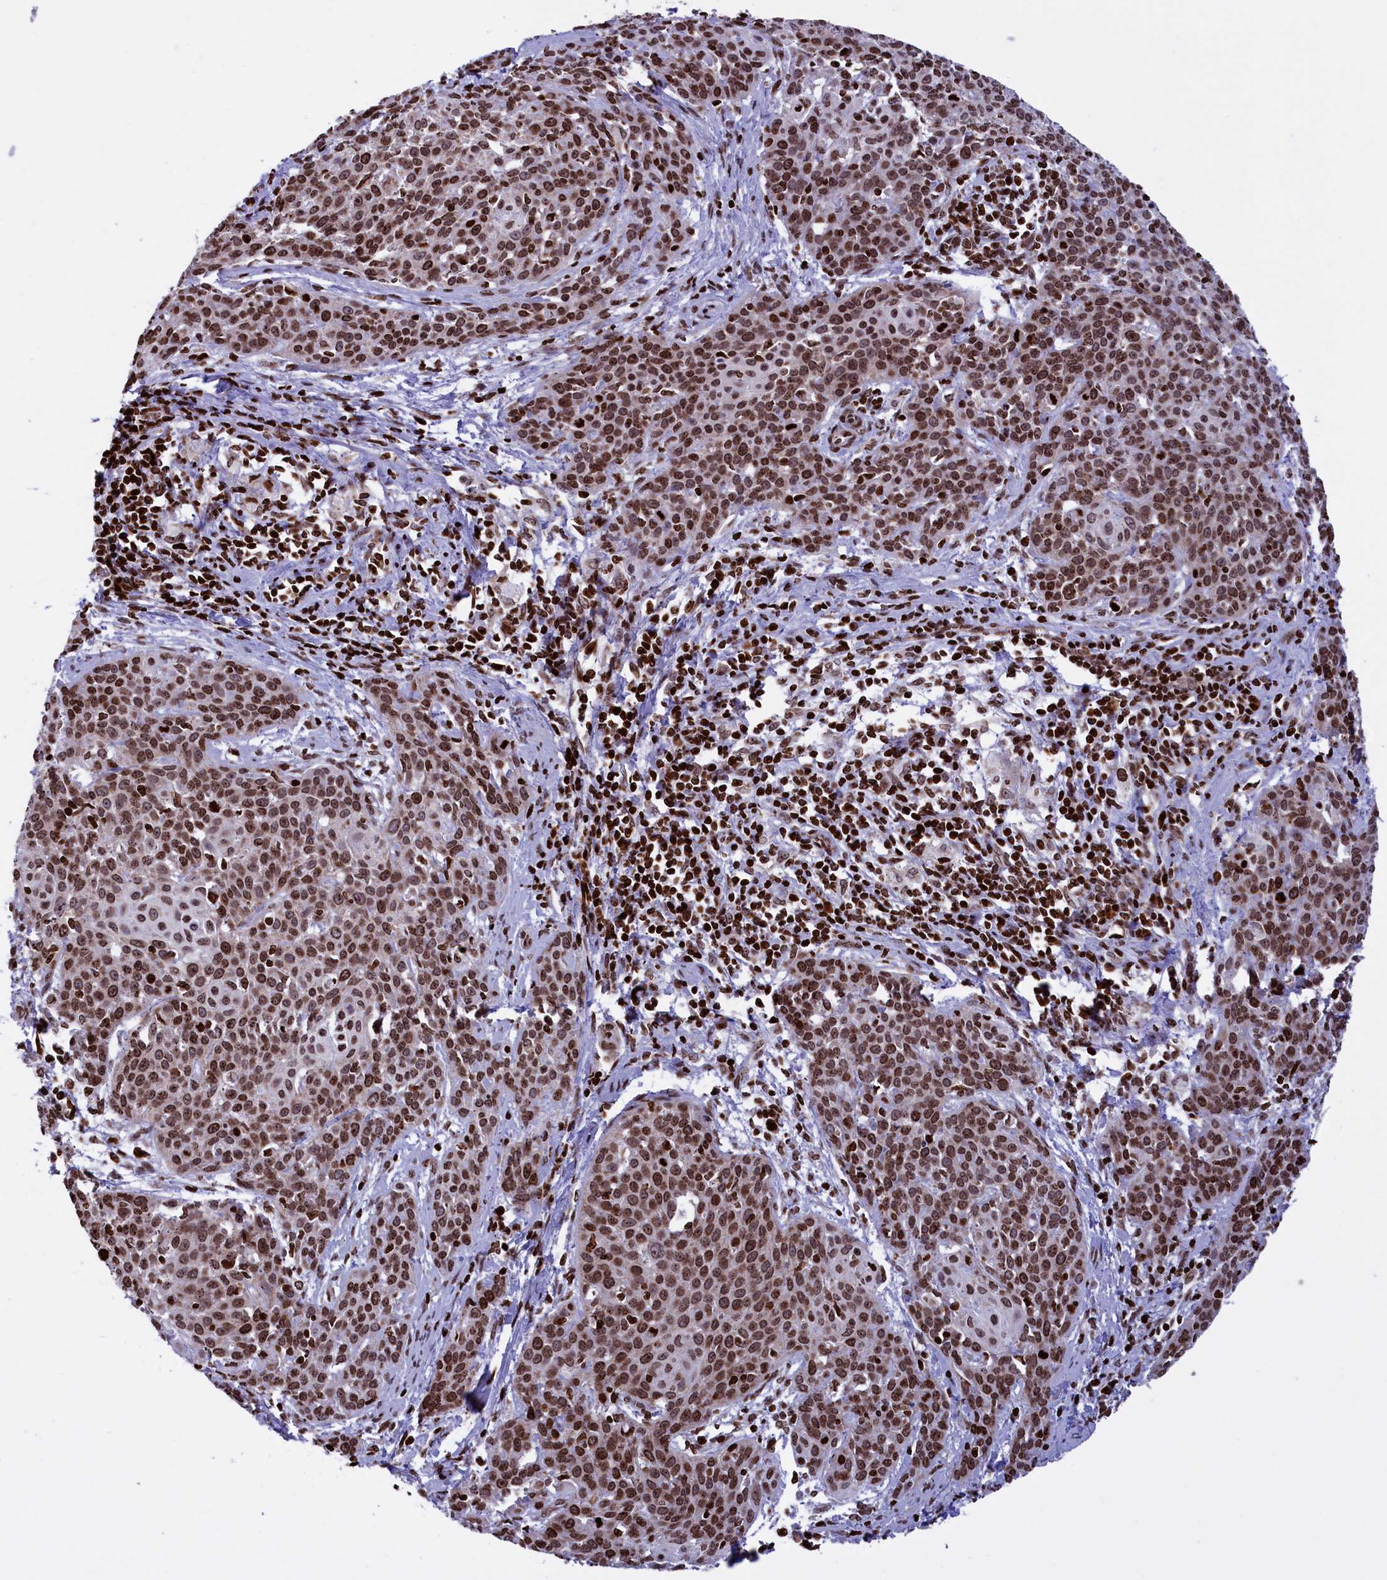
{"staining": {"intensity": "strong", "quantity": ">75%", "location": "nuclear"}, "tissue": "cervical cancer", "cell_type": "Tumor cells", "image_type": "cancer", "snomed": [{"axis": "morphology", "description": "Squamous cell carcinoma, NOS"}, {"axis": "topography", "description": "Cervix"}], "caption": "Protein staining of squamous cell carcinoma (cervical) tissue shows strong nuclear staining in about >75% of tumor cells.", "gene": "TIMM29", "patient": {"sex": "female", "age": 38}}